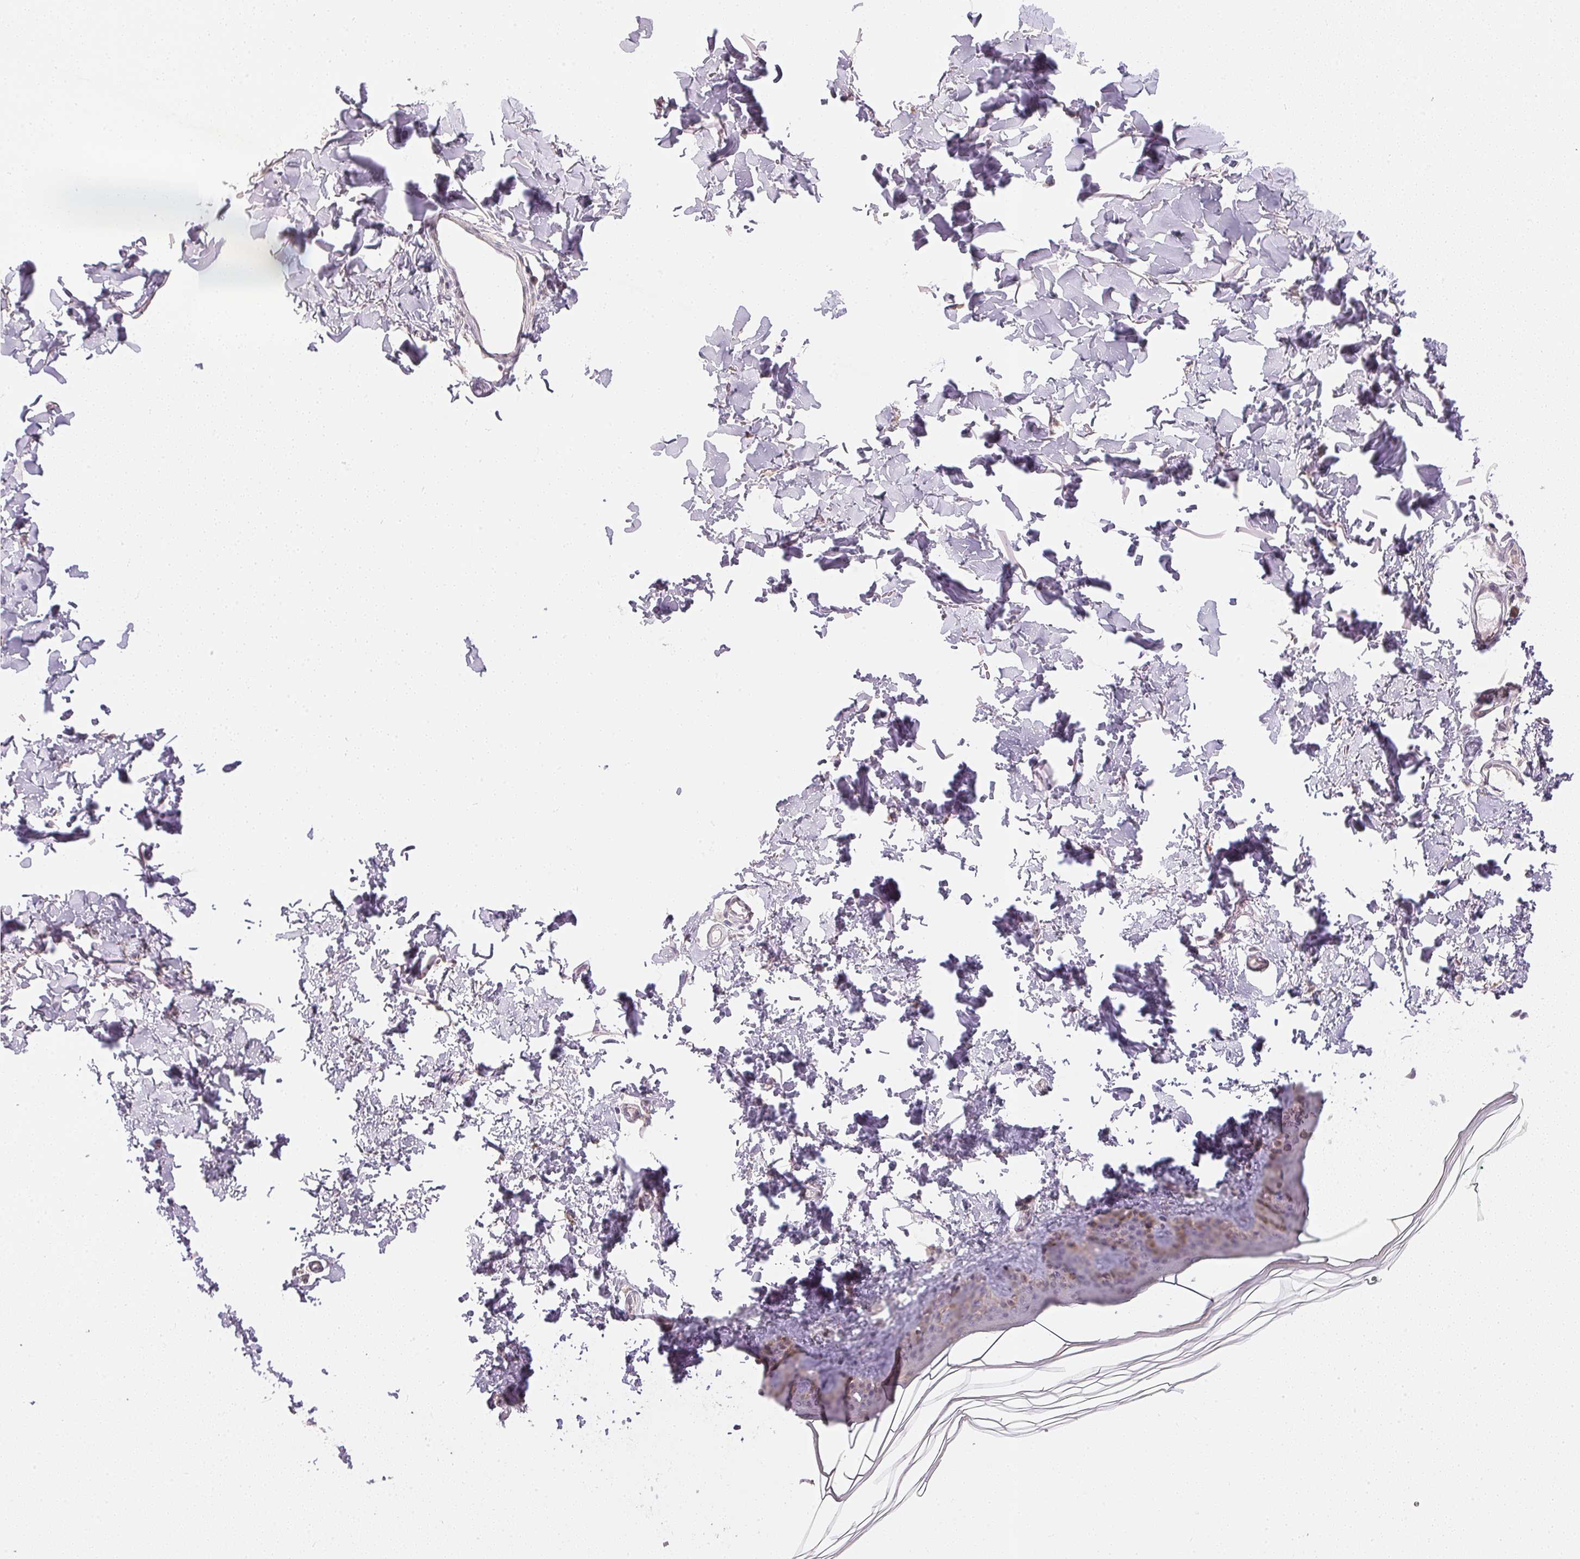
{"staining": {"intensity": "negative", "quantity": "none", "location": "none"}, "tissue": "skin", "cell_type": "Fibroblasts", "image_type": "normal", "snomed": [{"axis": "morphology", "description": "Normal tissue, NOS"}, {"axis": "topography", "description": "Skin"}, {"axis": "topography", "description": "Peripheral nerve tissue"}], "caption": "Protein analysis of unremarkable skin demonstrates no significant expression in fibroblasts.", "gene": "TTC23L", "patient": {"sex": "female", "age": 45}}